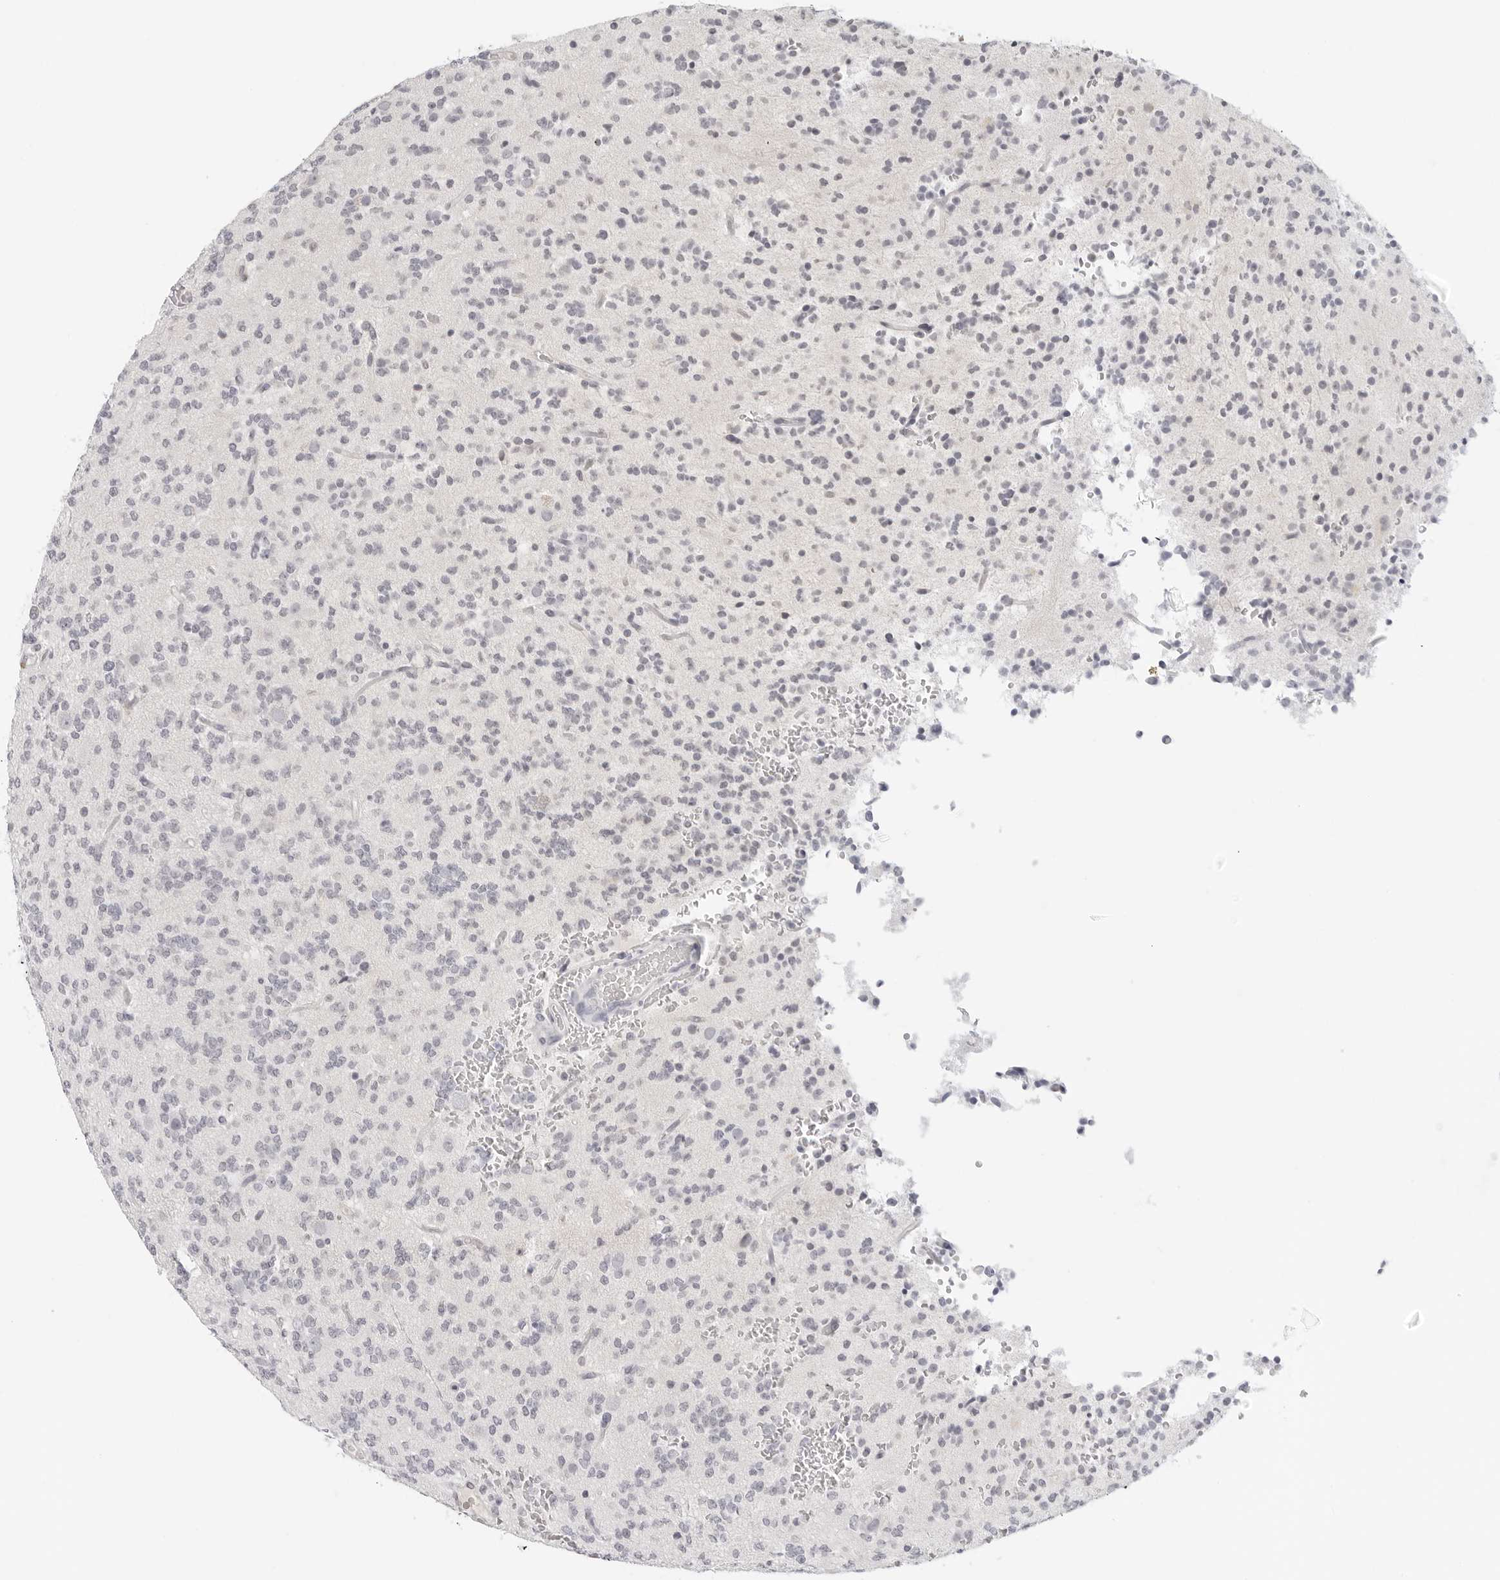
{"staining": {"intensity": "negative", "quantity": "none", "location": "none"}, "tissue": "glioma", "cell_type": "Tumor cells", "image_type": "cancer", "snomed": [{"axis": "morphology", "description": "Glioma, malignant, Low grade"}, {"axis": "topography", "description": "Brain"}], "caption": "This is an immunohistochemistry photomicrograph of human glioma. There is no positivity in tumor cells.", "gene": "EDN2", "patient": {"sex": "male", "age": 38}}